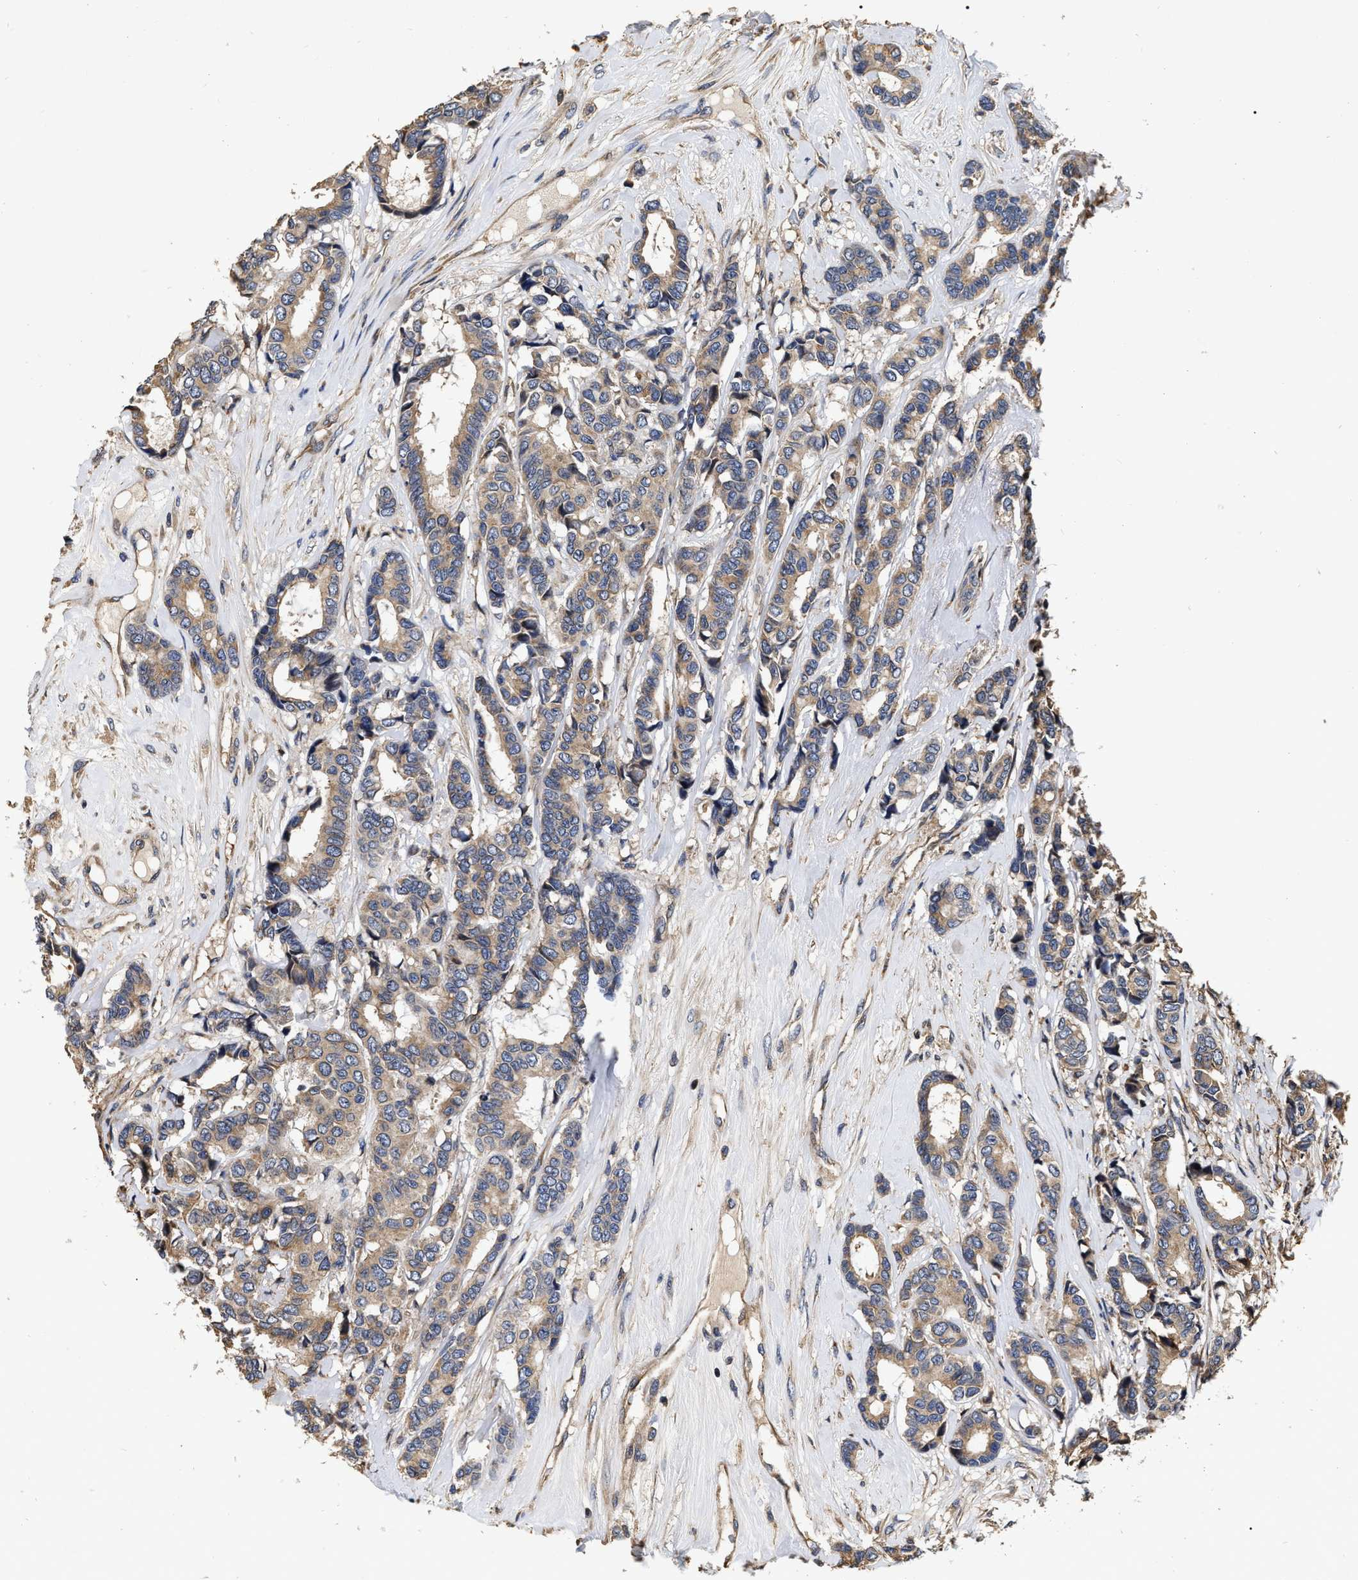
{"staining": {"intensity": "moderate", "quantity": ">75%", "location": "cytoplasmic/membranous"}, "tissue": "breast cancer", "cell_type": "Tumor cells", "image_type": "cancer", "snomed": [{"axis": "morphology", "description": "Duct carcinoma"}, {"axis": "topography", "description": "Breast"}], "caption": "Immunohistochemistry (DAB) staining of human breast intraductal carcinoma displays moderate cytoplasmic/membranous protein positivity in approximately >75% of tumor cells. Using DAB (3,3'-diaminobenzidine) (brown) and hematoxylin (blue) stains, captured at high magnification using brightfield microscopy.", "gene": "ABCG8", "patient": {"sex": "female", "age": 87}}